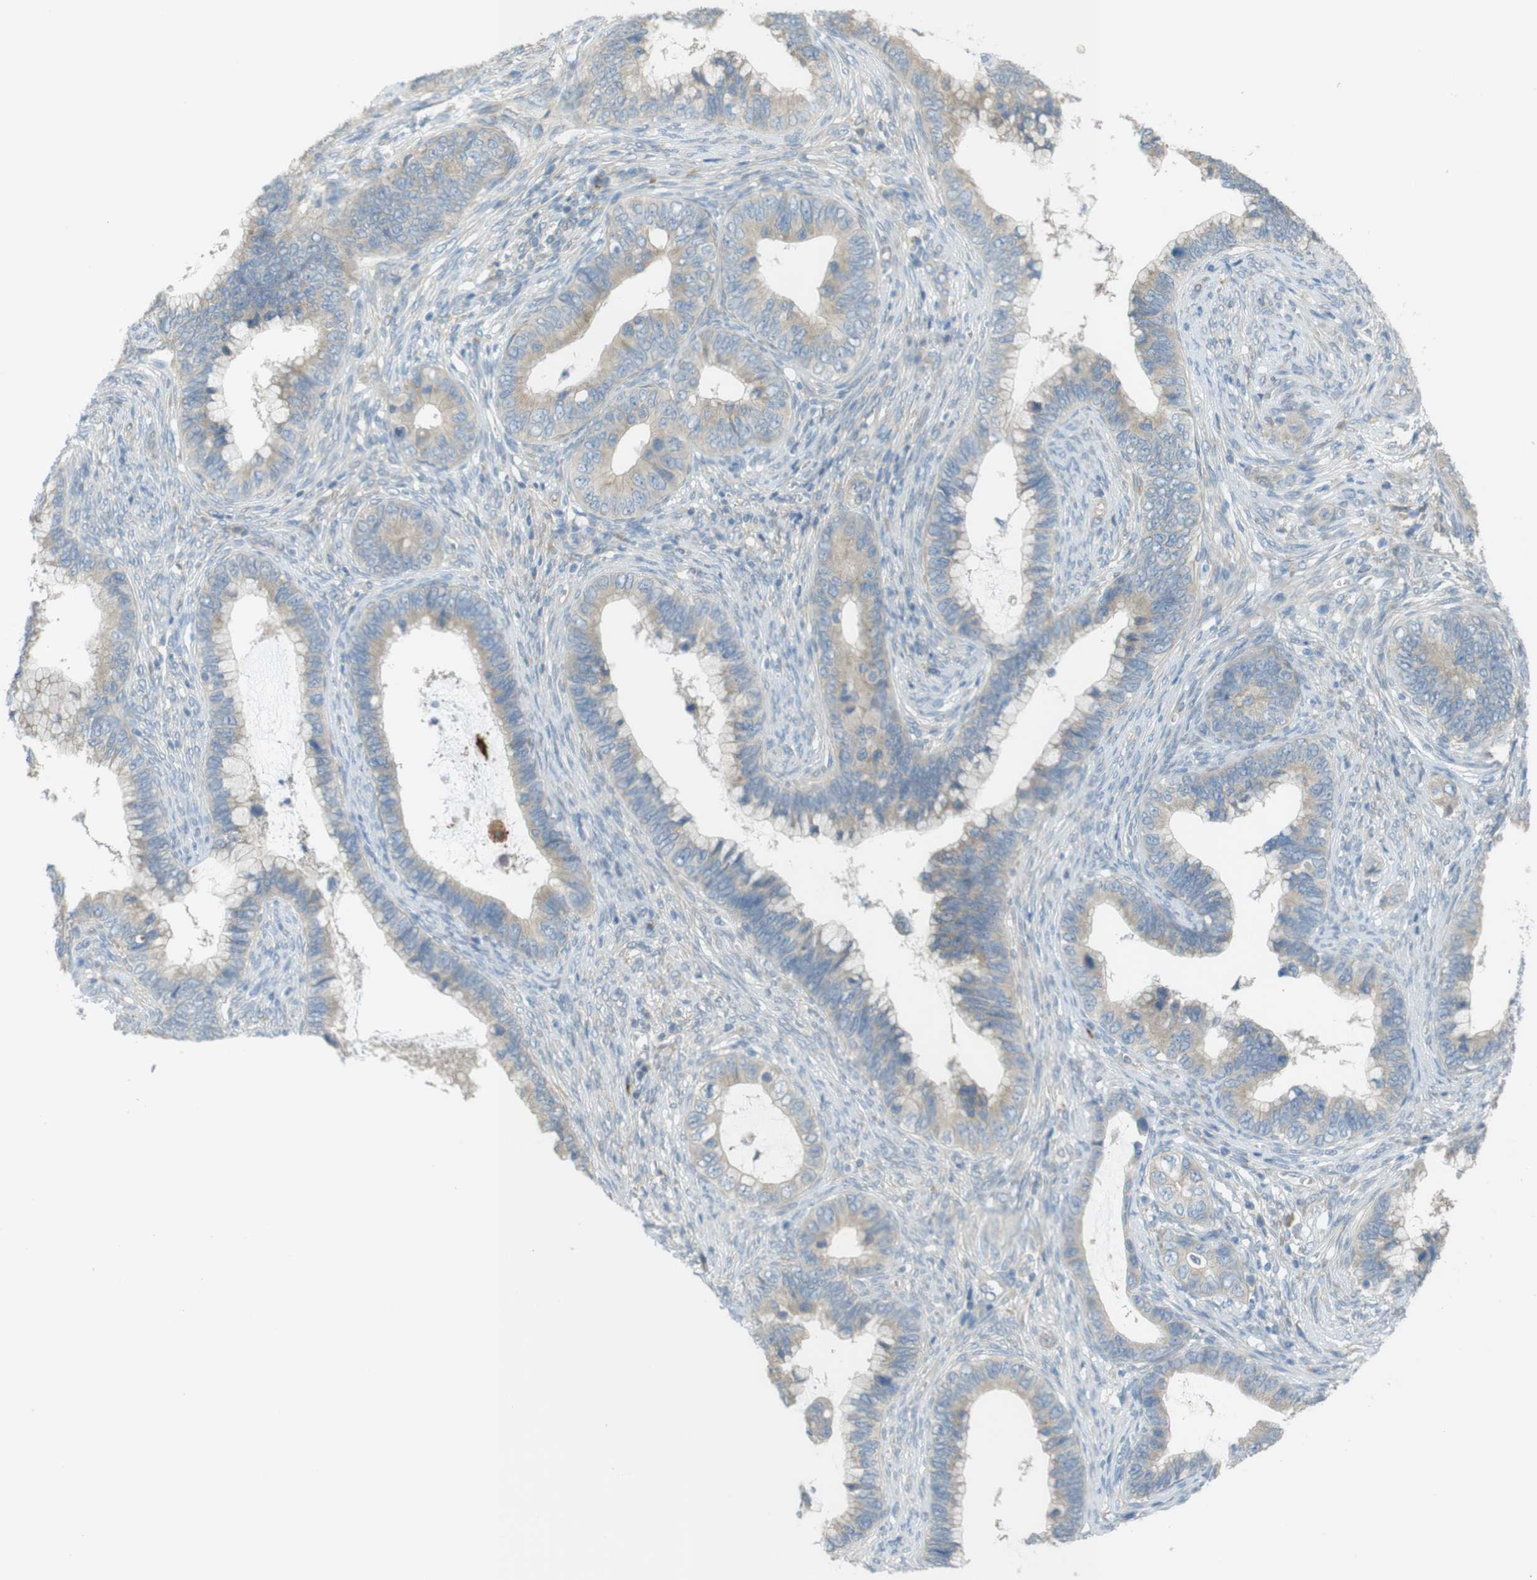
{"staining": {"intensity": "weak", "quantity": ">75%", "location": "cytoplasmic/membranous"}, "tissue": "cervical cancer", "cell_type": "Tumor cells", "image_type": "cancer", "snomed": [{"axis": "morphology", "description": "Adenocarcinoma, NOS"}, {"axis": "topography", "description": "Cervix"}], "caption": "Protein staining of cervical cancer tissue shows weak cytoplasmic/membranous staining in approximately >75% of tumor cells.", "gene": "TMEM41B", "patient": {"sex": "female", "age": 44}}